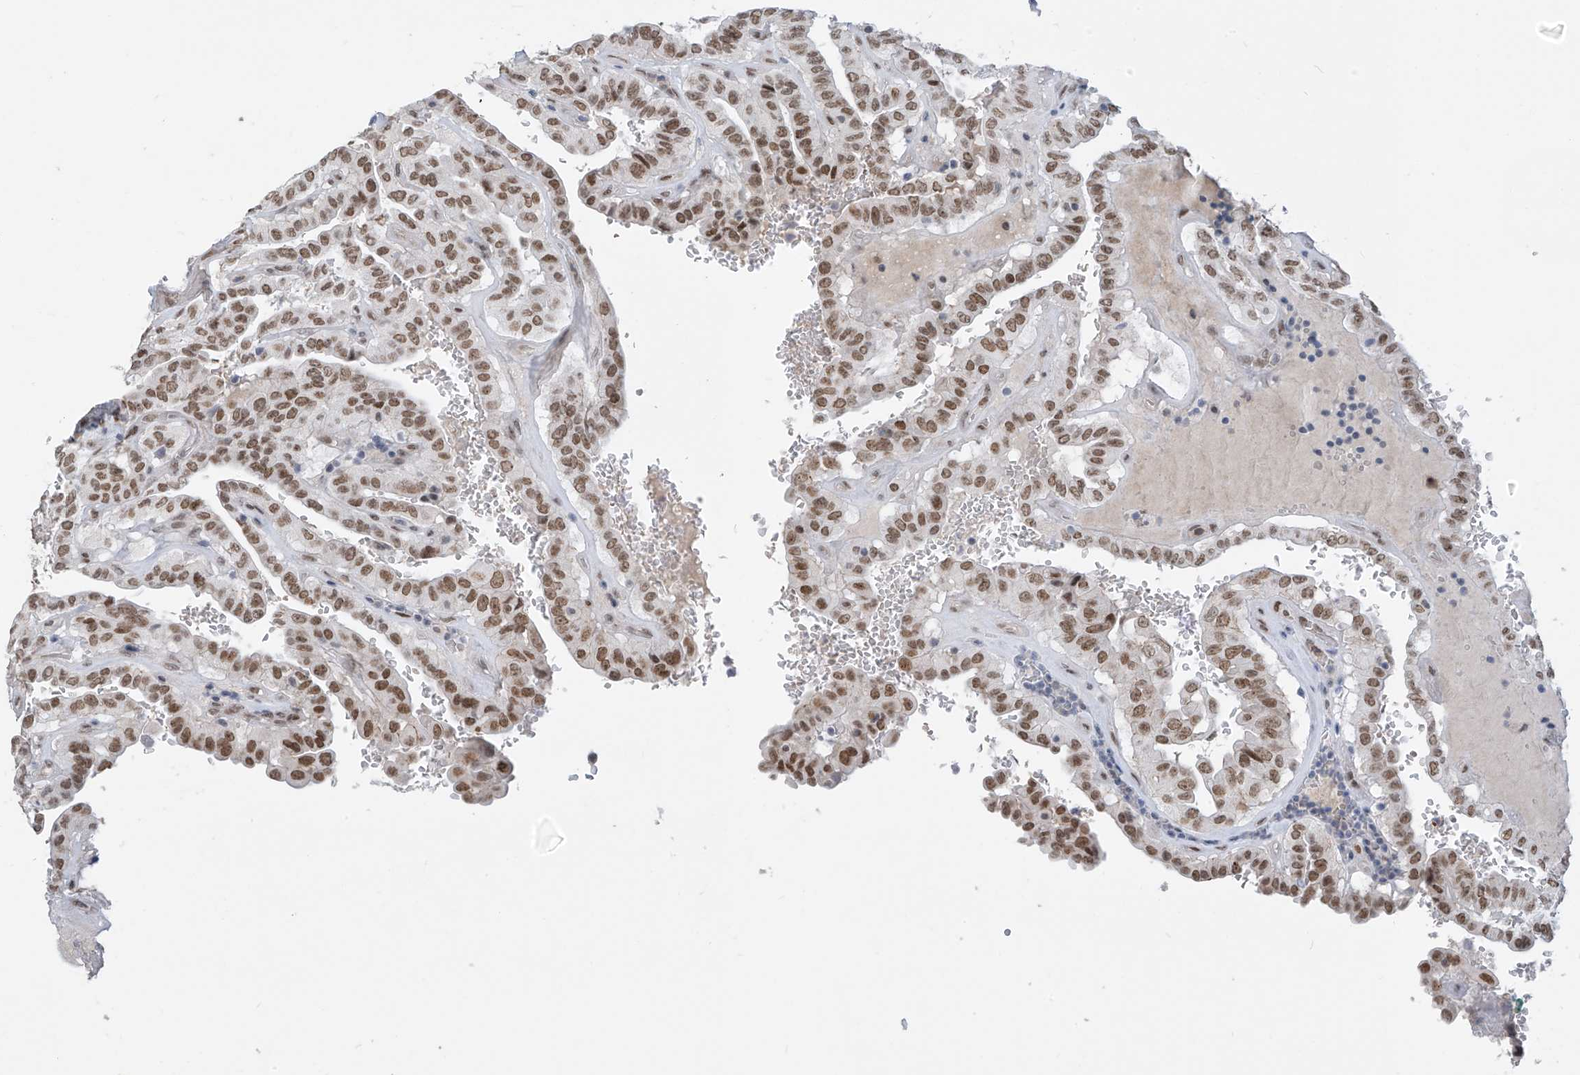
{"staining": {"intensity": "moderate", "quantity": ">75%", "location": "nuclear"}, "tissue": "thyroid cancer", "cell_type": "Tumor cells", "image_type": "cancer", "snomed": [{"axis": "morphology", "description": "Papillary adenocarcinoma, NOS"}, {"axis": "topography", "description": "Thyroid gland"}], "caption": "Tumor cells display moderate nuclear expression in about >75% of cells in thyroid cancer (papillary adenocarcinoma). The staining was performed using DAB (3,3'-diaminobenzidine), with brown indicating positive protein expression. Nuclei are stained blue with hematoxylin.", "gene": "MCM9", "patient": {"sex": "male", "age": 77}}